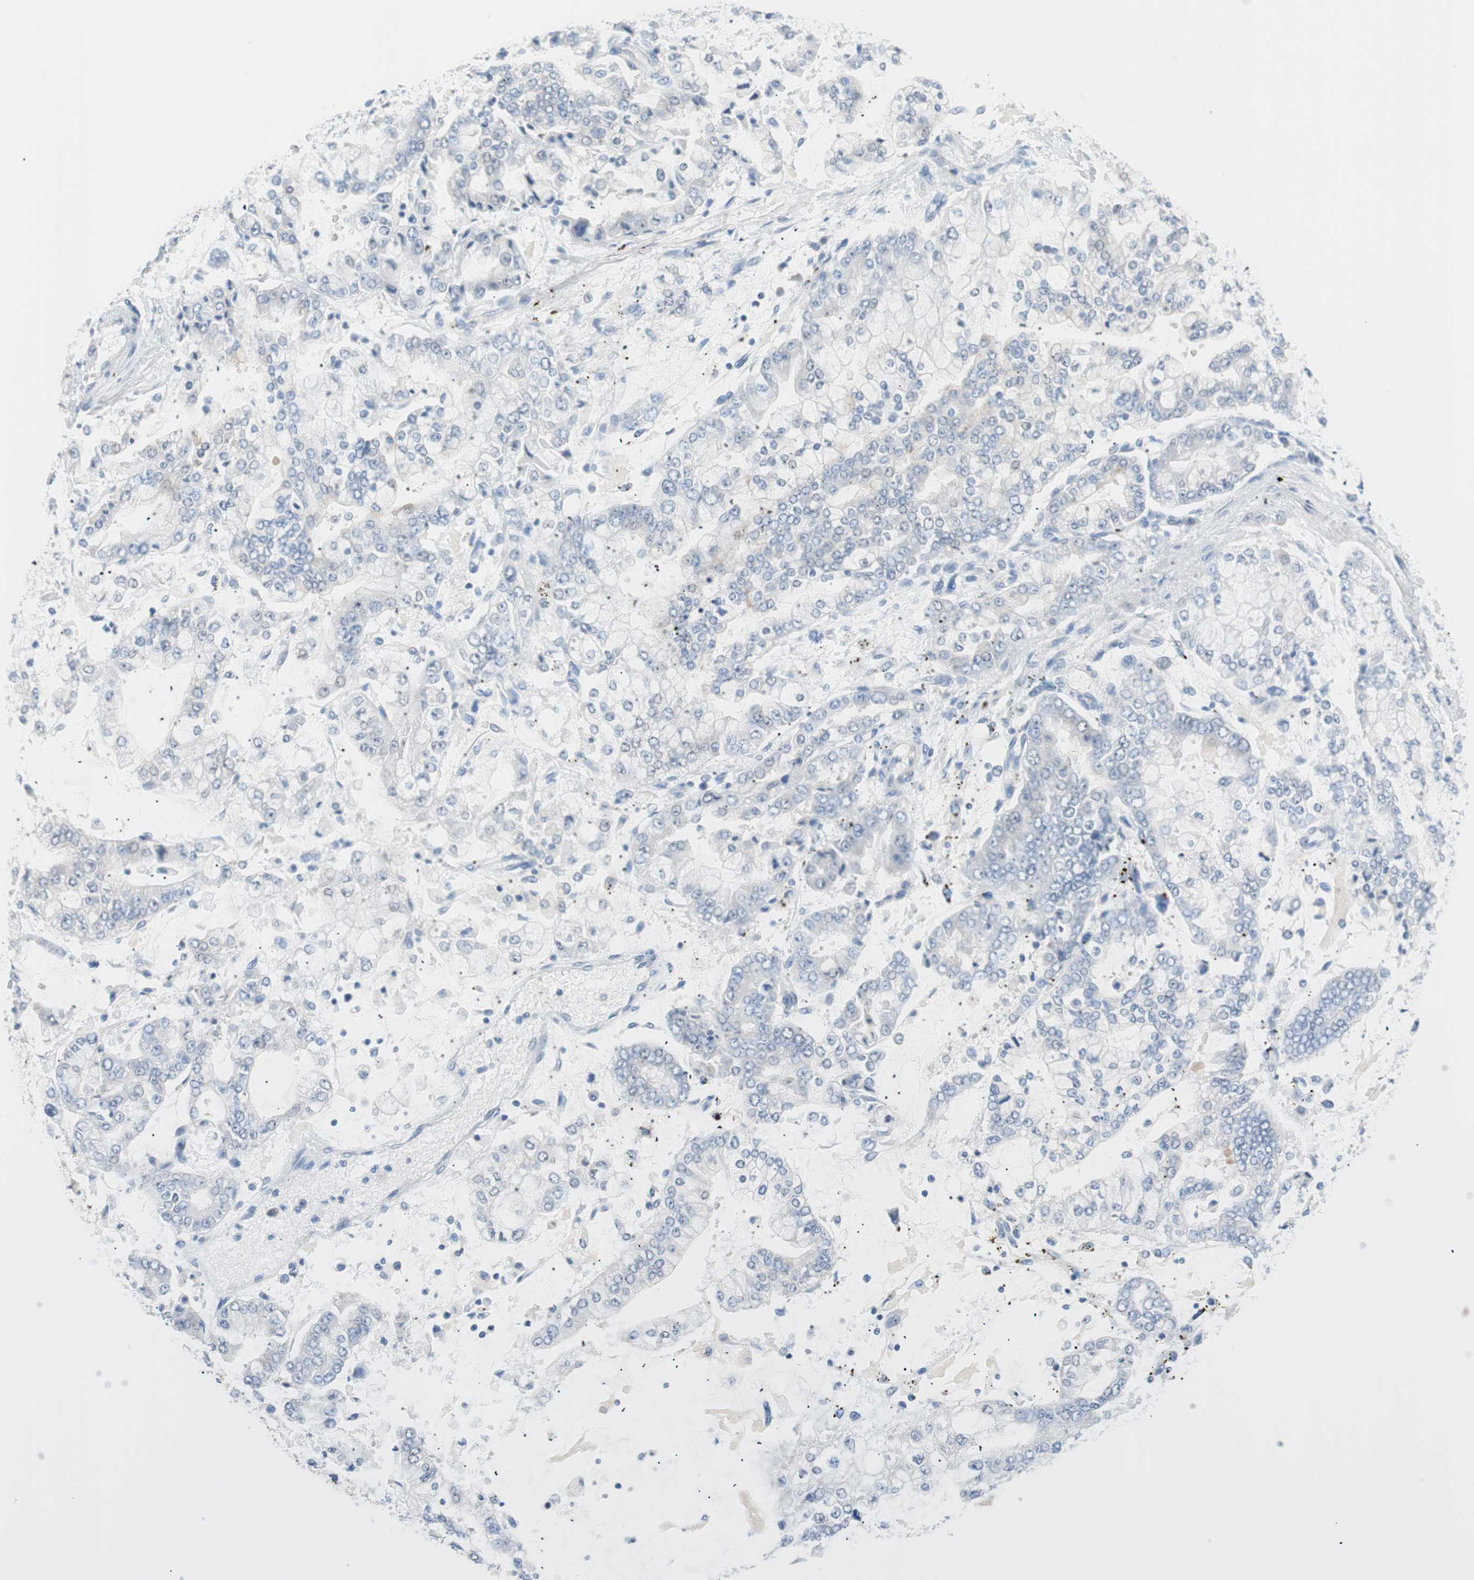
{"staining": {"intensity": "negative", "quantity": "none", "location": "none"}, "tissue": "stomach cancer", "cell_type": "Tumor cells", "image_type": "cancer", "snomed": [{"axis": "morphology", "description": "Adenocarcinoma, NOS"}, {"axis": "topography", "description": "Stomach"}], "caption": "This is an immunohistochemistry (IHC) photomicrograph of human adenocarcinoma (stomach). There is no expression in tumor cells.", "gene": "VIL1", "patient": {"sex": "male", "age": 76}}